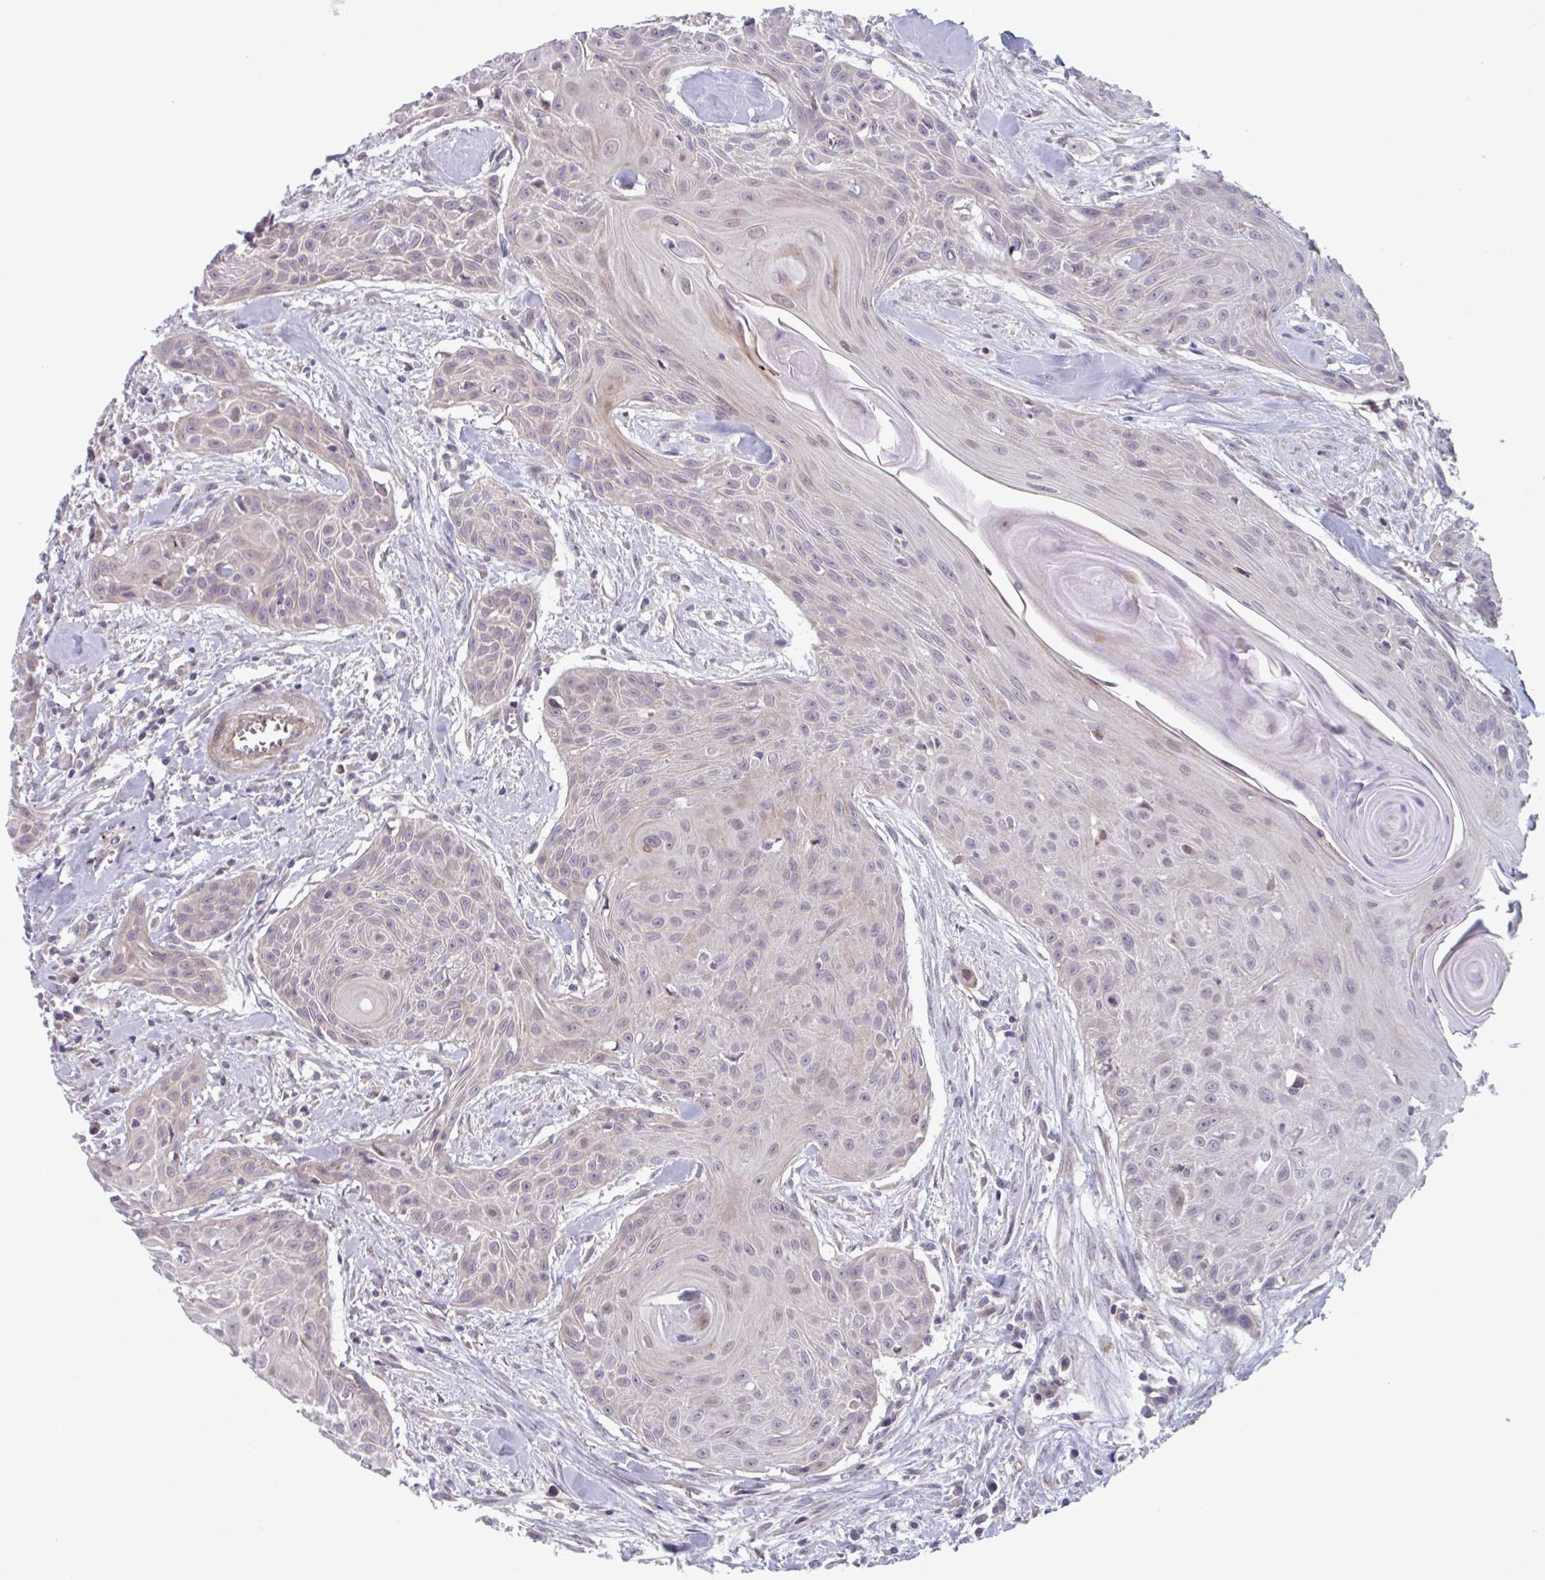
{"staining": {"intensity": "negative", "quantity": "none", "location": "none"}, "tissue": "head and neck cancer", "cell_type": "Tumor cells", "image_type": "cancer", "snomed": [{"axis": "morphology", "description": "Squamous cell carcinoma, NOS"}, {"axis": "topography", "description": "Lymph node"}, {"axis": "topography", "description": "Salivary gland"}, {"axis": "topography", "description": "Head-Neck"}], "caption": "High power microscopy image of an immunohistochemistry histopathology image of head and neck cancer, revealing no significant expression in tumor cells. The staining was performed using DAB (3,3'-diaminobenzidine) to visualize the protein expression in brown, while the nuclei were stained in blue with hematoxylin (Magnification: 20x).", "gene": "TNFSF10", "patient": {"sex": "female", "age": 74}}